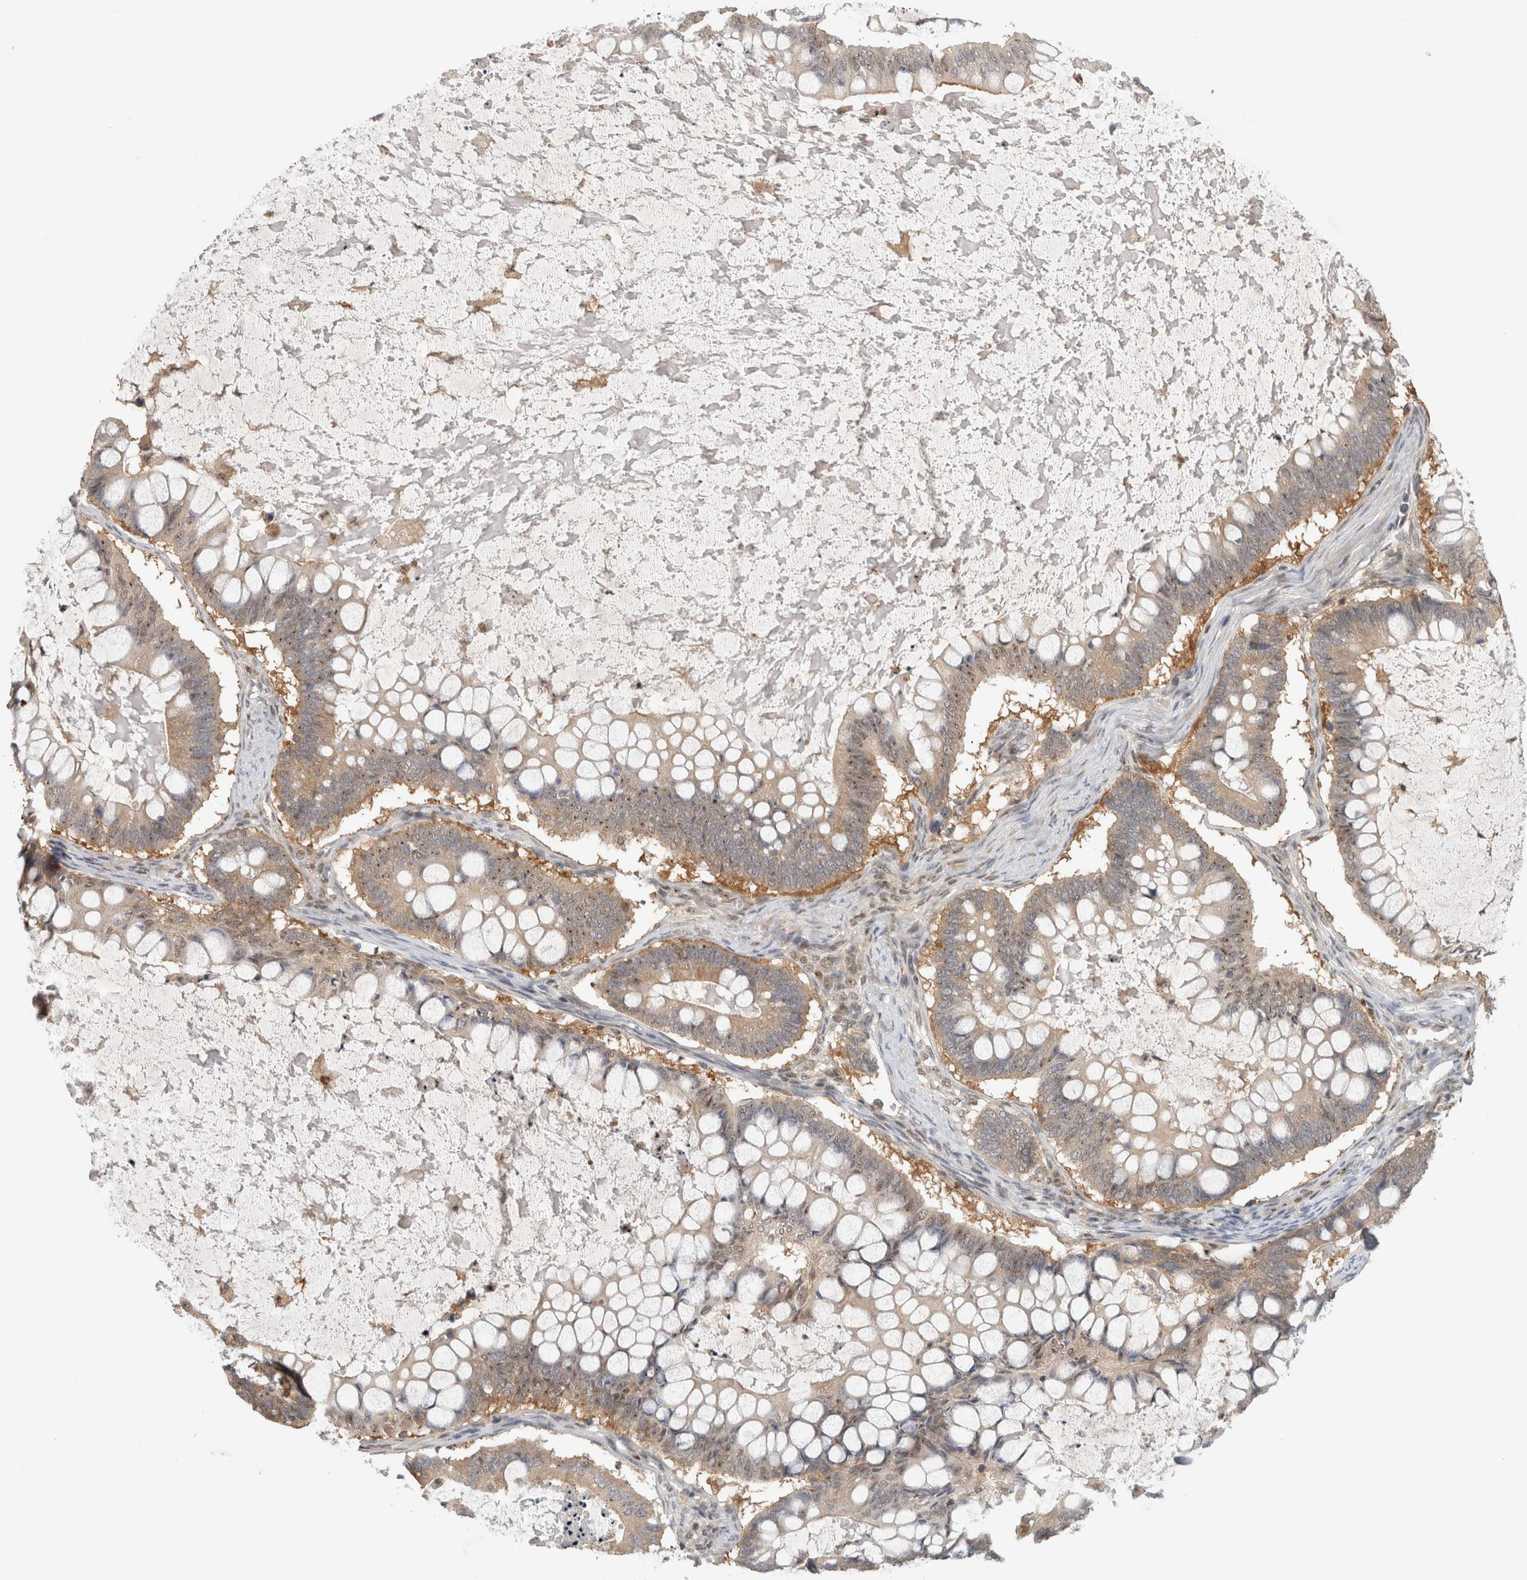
{"staining": {"intensity": "weak", "quantity": "25%-75%", "location": "cytoplasmic/membranous,nuclear"}, "tissue": "ovarian cancer", "cell_type": "Tumor cells", "image_type": "cancer", "snomed": [{"axis": "morphology", "description": "Cystadenocarcinoma, mucinous, NOS"}, {"axis": "topography", "description": "Ovary"}], "caption": "Tumor cells reveal low levels of weak cytoplasmic/membranous and nuclear positivity in about 25%-75% of cells in human ovarian mucinous cystadenocarcinoma.", "gene": "PIGP", "patient": {"sex": "female", "age": 61}}